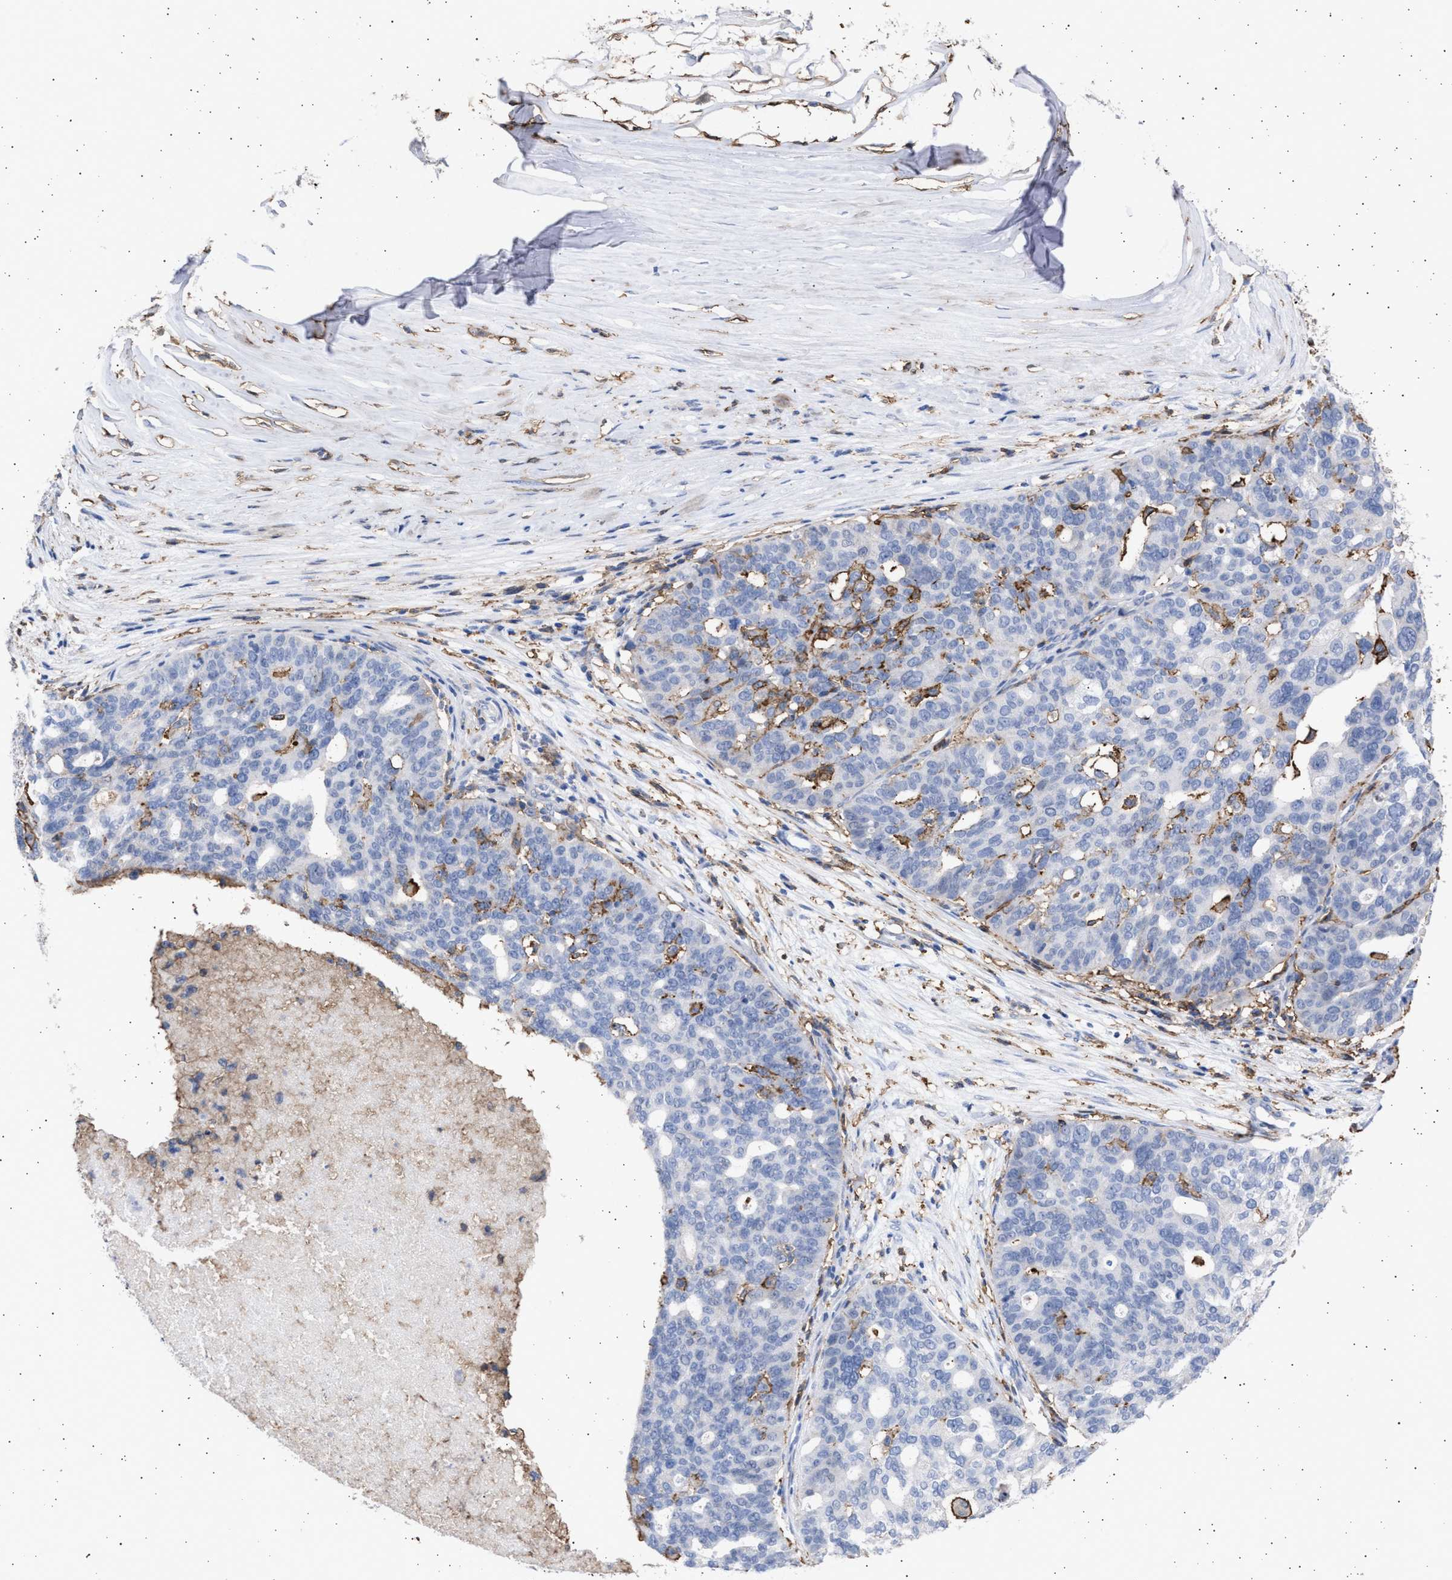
{"staining": {"intensity": "negative", "quantity": "none", "location": "none"}, "tissue": "ovarian cancer", "cell_type": "Tumor cells", "image_type": "cancer", "snomed": [{"axis": "morphology", "description": "Cystadenocarcinoma, serous, NOS"}, {"axis": "topography", "description": "Ovary"}], "caption": "High magnification brightfield microscopy of ovarian cancer stained with DAB (brown) and counterstained with hematoxylin (blue): tumor cells show no significant staining. Brightfield microscopy of immunohistochemistry (IHC) stained with DAB (brown) and hematoxylin (blue), captured at high magnification.", "gene": "FCER1A", "patient": {"sex": "female", "age": 59}}